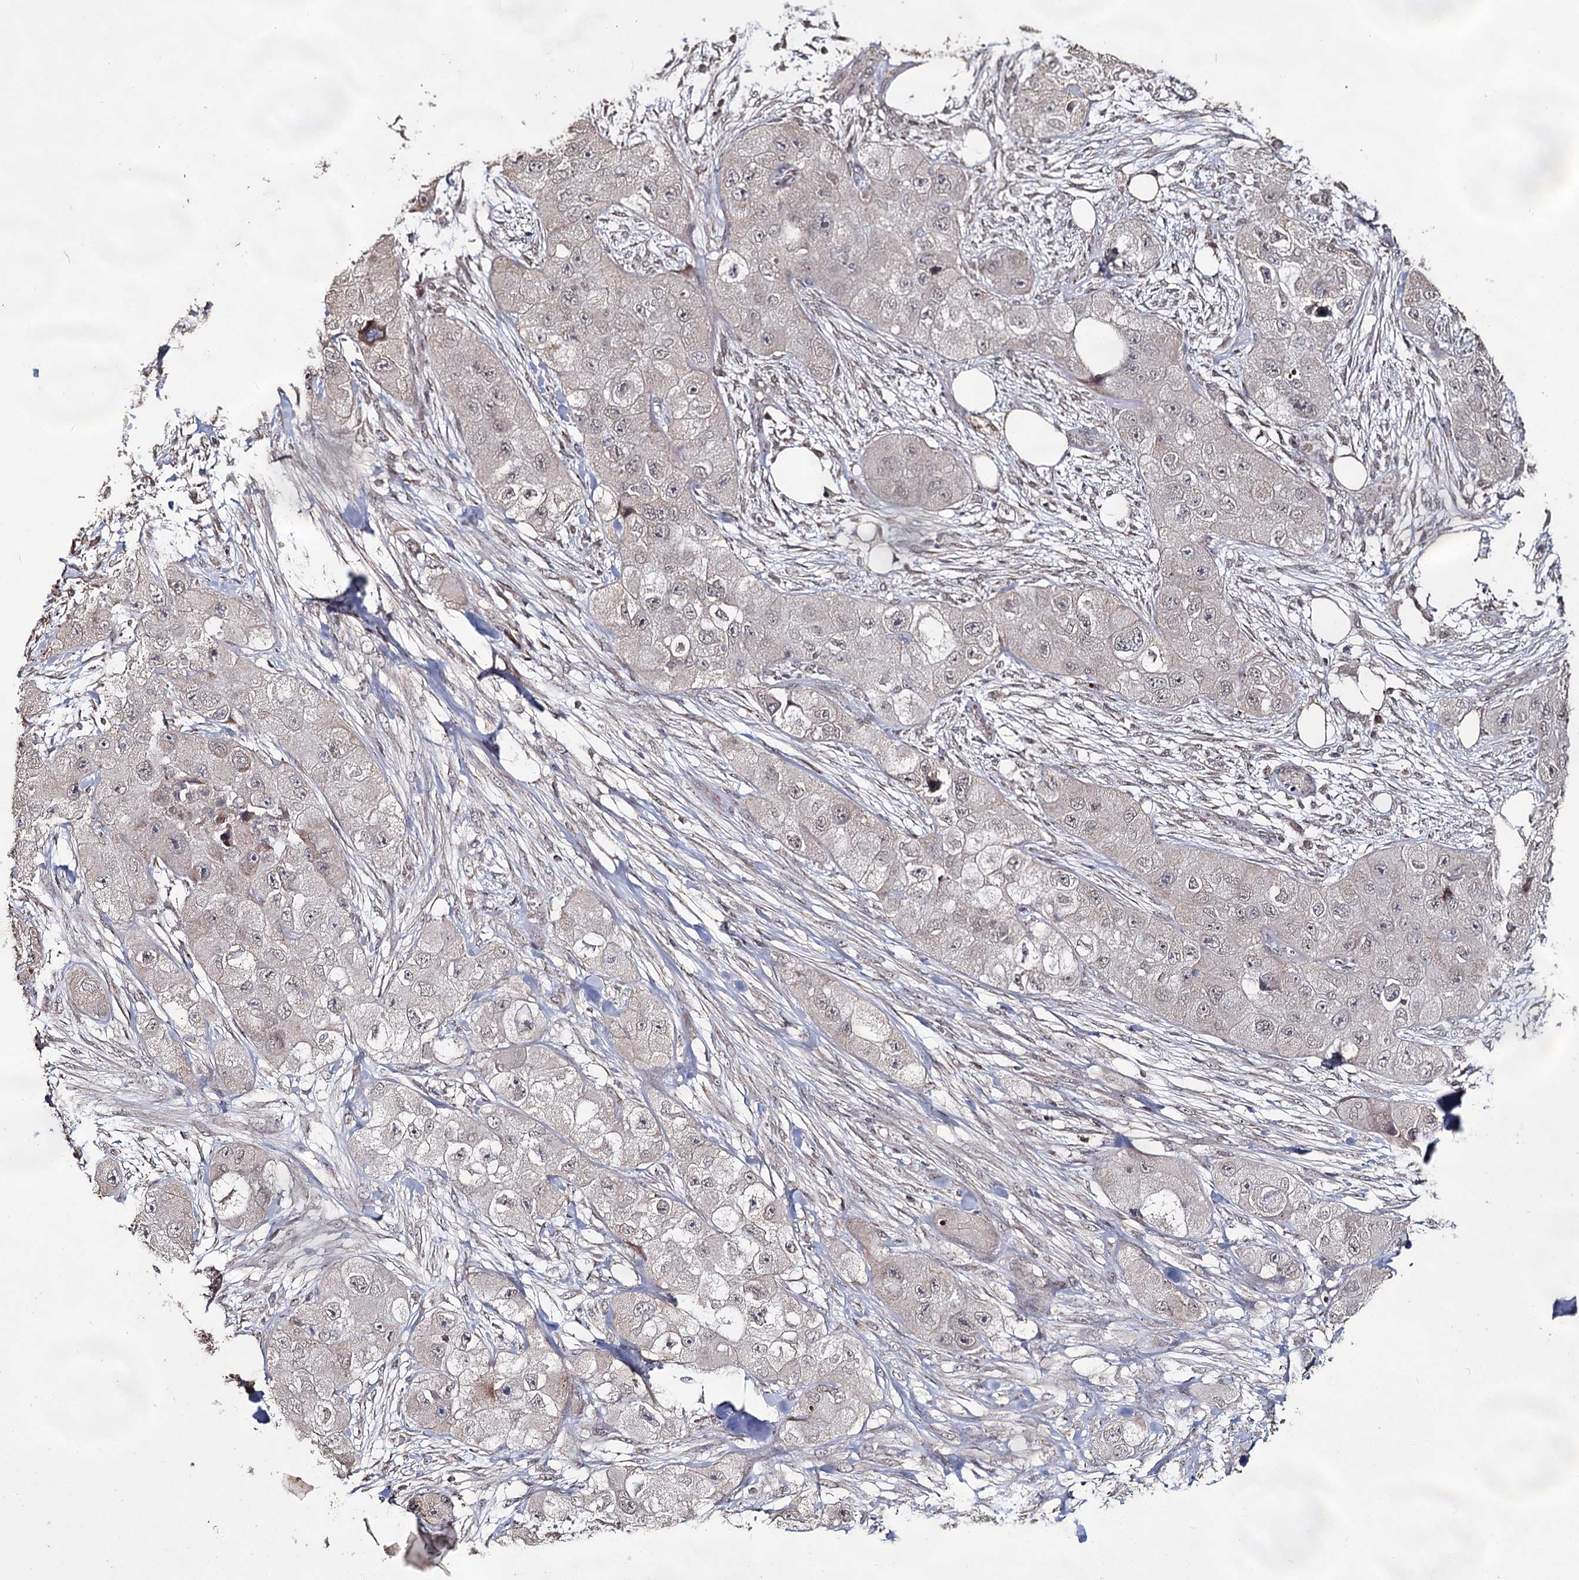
{"staining": {"intensity": "negative", "quantity": "none", "location": "none"}, "tissue": "skin cancer", "cell_type": "Tumor cells", "image_type": "cancer", "snomed": [{"axis": "morphology", "description": "Squamous cell carcinoma, NOS"}, {"axis": "topography", "description": "Skin"}, {"axis": "topography", "description": "Subcutis"}], "caption": "Micrograph shows no significant protein expression in tumor cells of skin squamous cell carcinoma.", "gene": "ACTR6", "patient": {"sex": "male", "age": 73}}